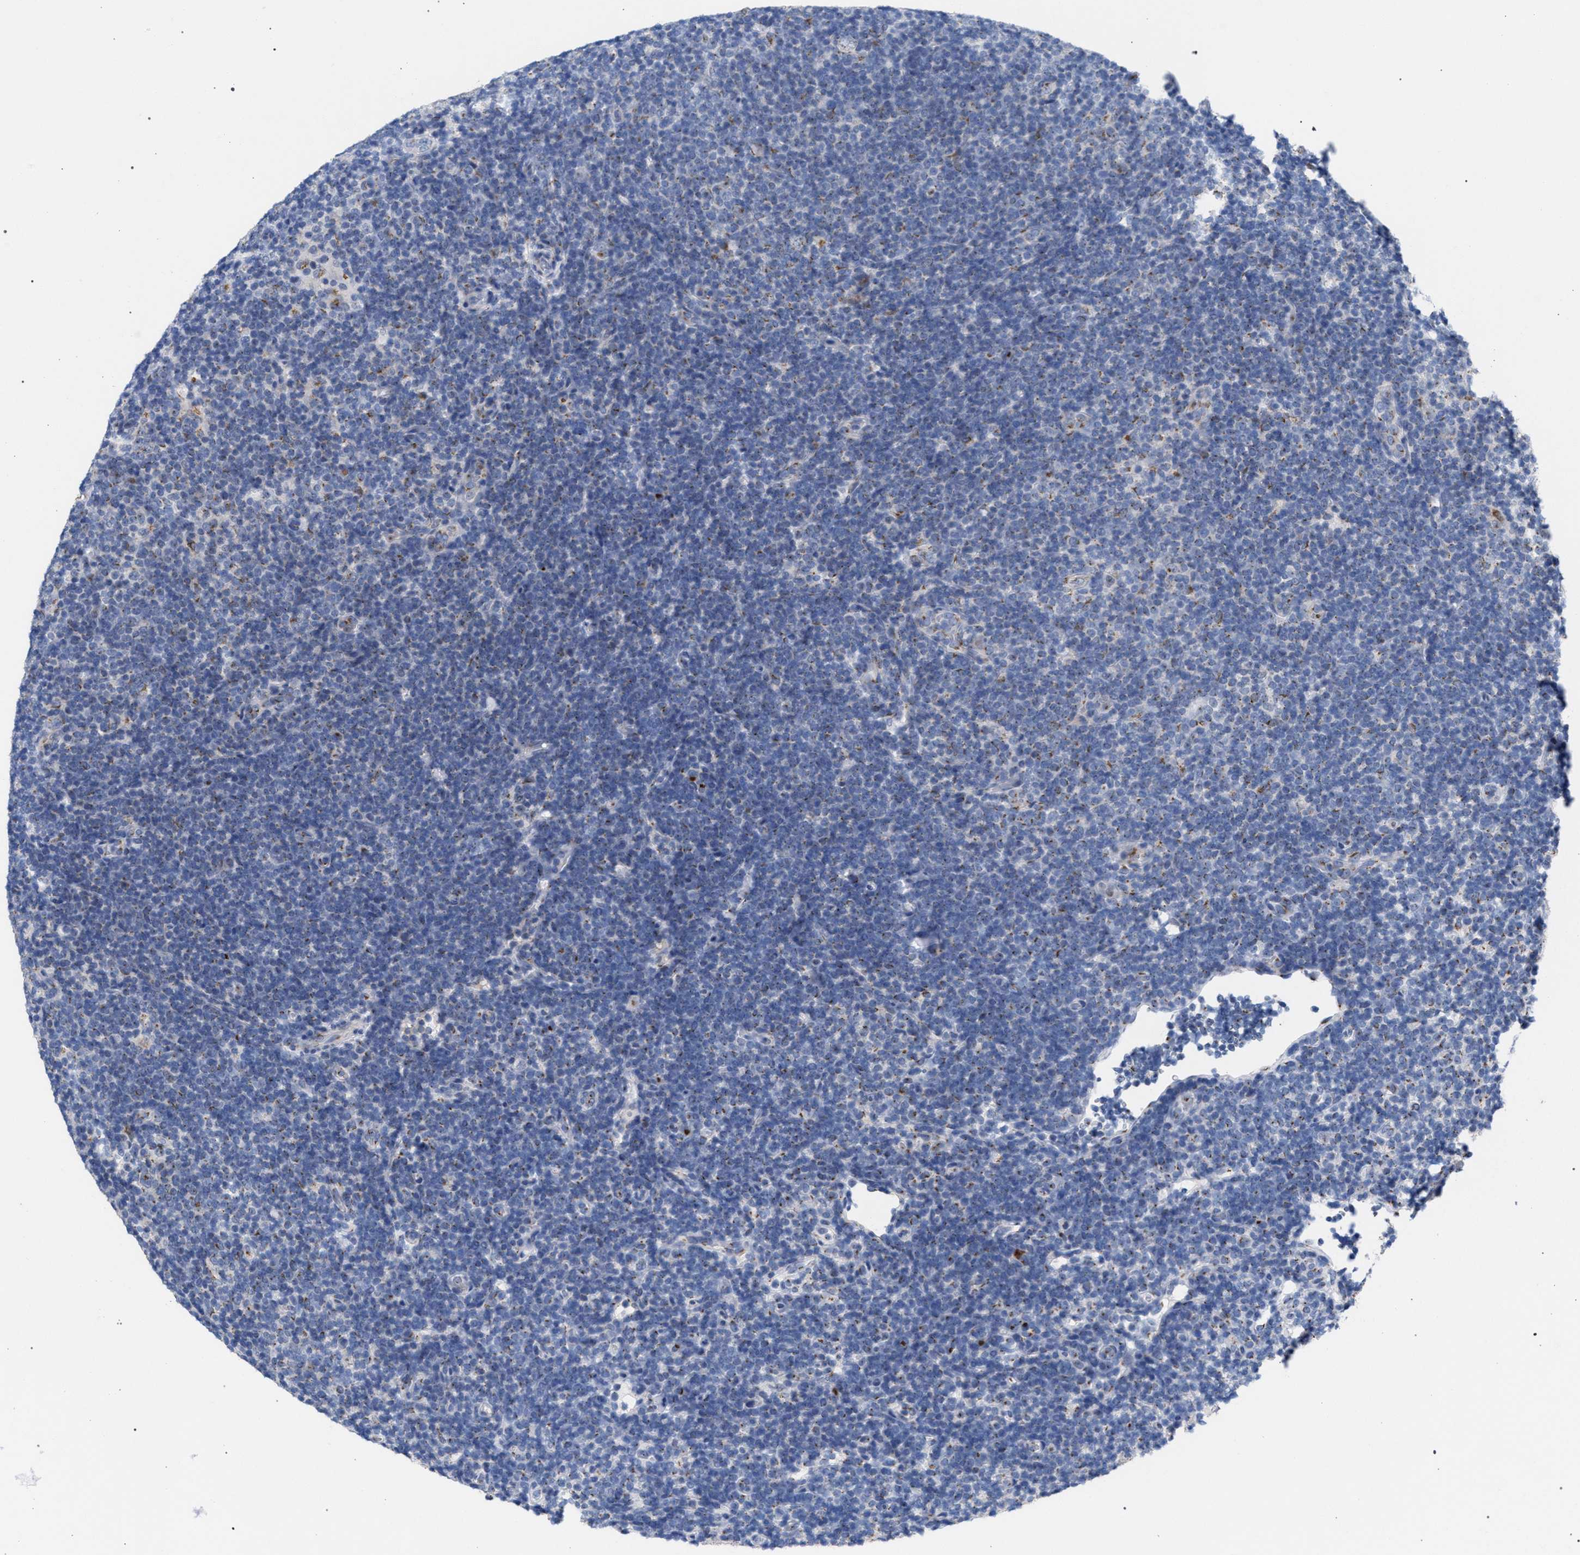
{"staining": {"intensity": "negative", "quantity": "none", "location": "none"}, "tissue": "lymphoma", "cell_type": "Tumor cells", "image_type": "cancer", "snomed": [{"axis": "morphology", "description": "Hodgkin's disease, NOS"}, {"axis": "topography", "description": "Lymph node"}], "caption": "DAB (3,3'-diaminobenzidine) immunohistochemical staining of lymphoma shows no significant expression in tumor cells.", "gene": "GOLGA2", "patient": {"sex": "female", "age": 57}}